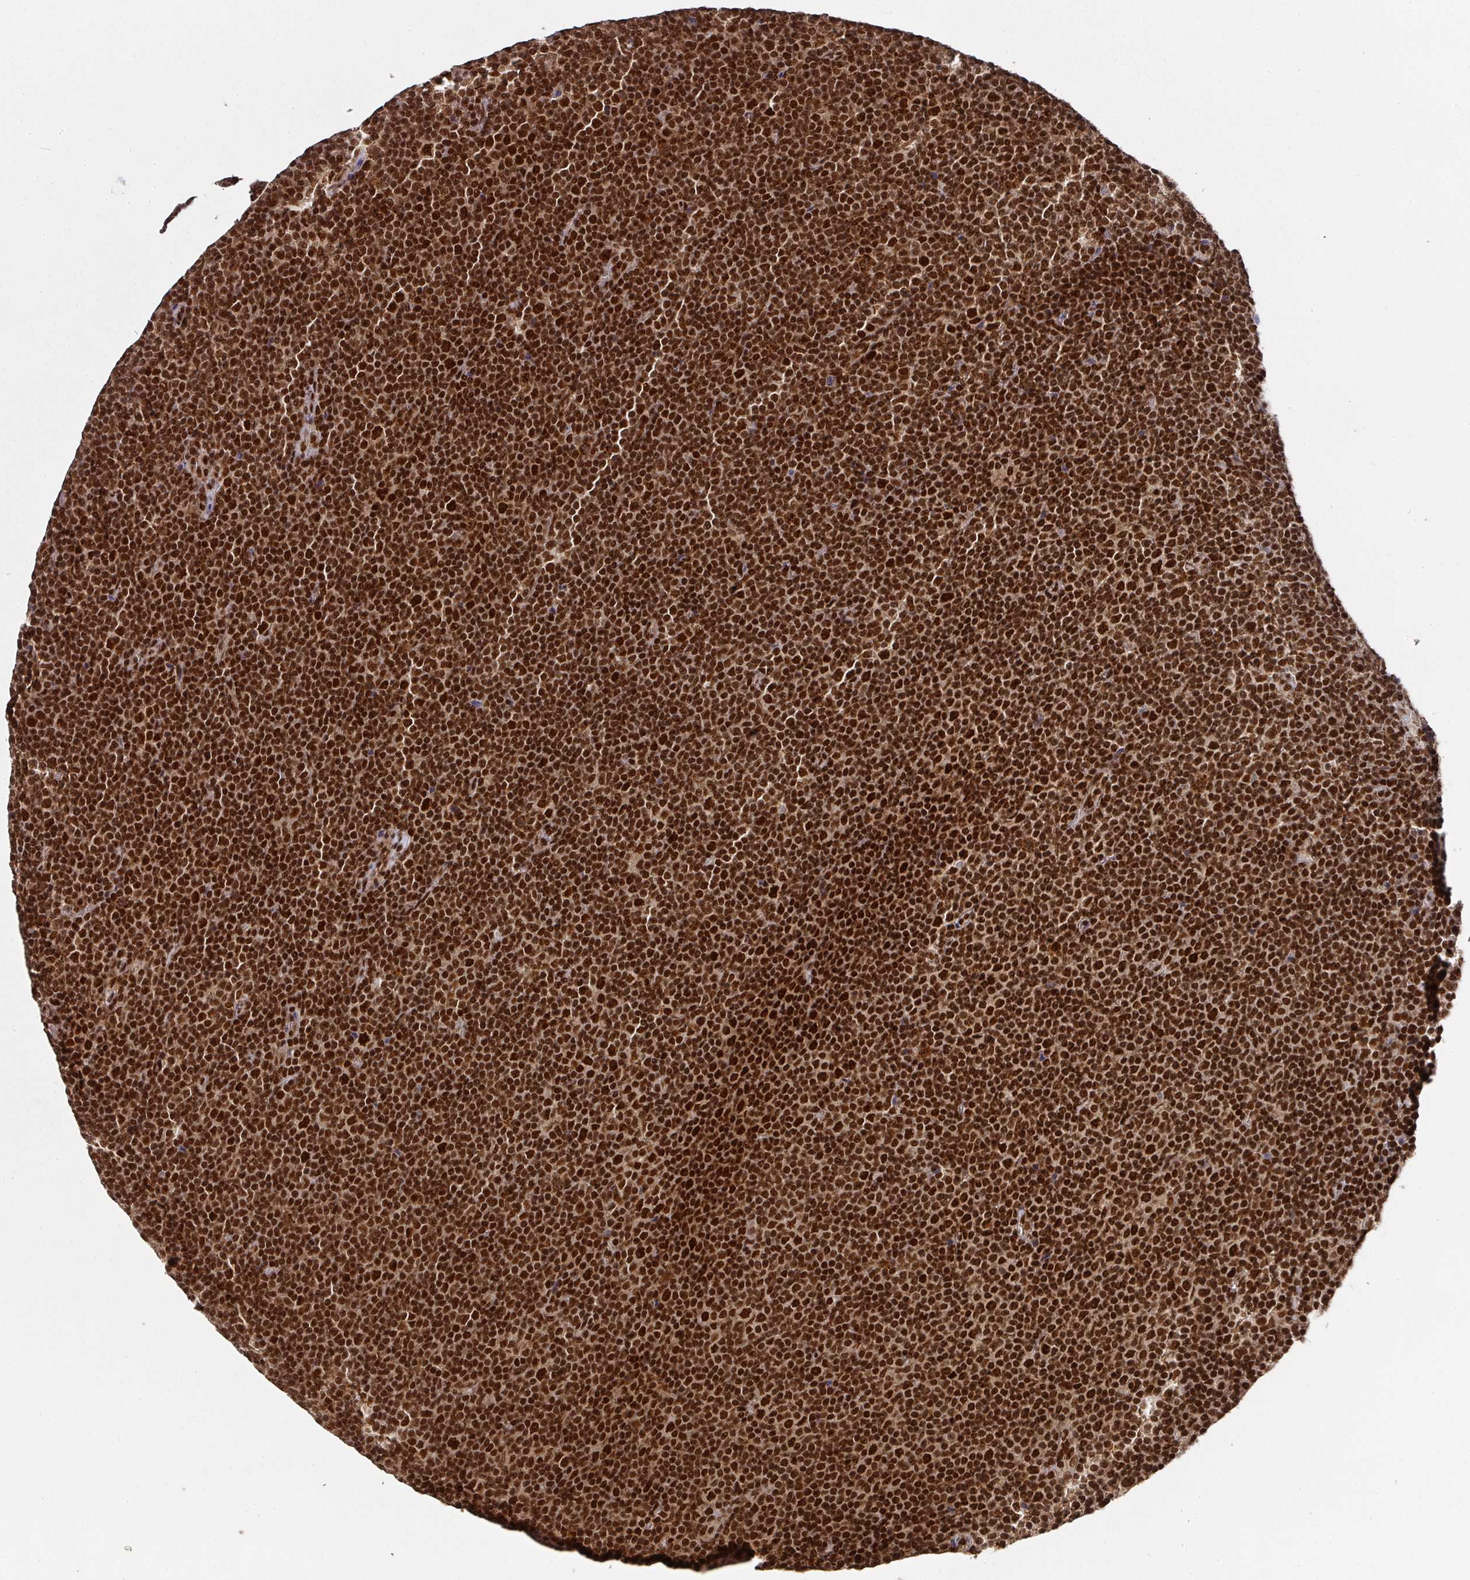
{"staining": {"intensity": "strong", "quantity": ">75%", "location": "nuclear"}, "tissue": "lymphoma", "cell_type": "Tumor cells", "image_type": "cancer", "snomed": [{"axis": "morphology", "description": "Malignant lymphoma, non-Hodgkin's type, Low grade"}, {"axis": "topography", "description": "Lymph node"}], "caption": "Immunohistochemical staining of low-grade malignant lymphoma, non-Hodgkin's type exhibits high levels of strong nuclear protein positivity in about >75% of tumor cells. Using DAB (brown) and hematoxylin (blue) stains, captured at high magnification using brightfield microscopy.", "gene": "DIDO1", "patient": {"sex": "female", "age": 67}}